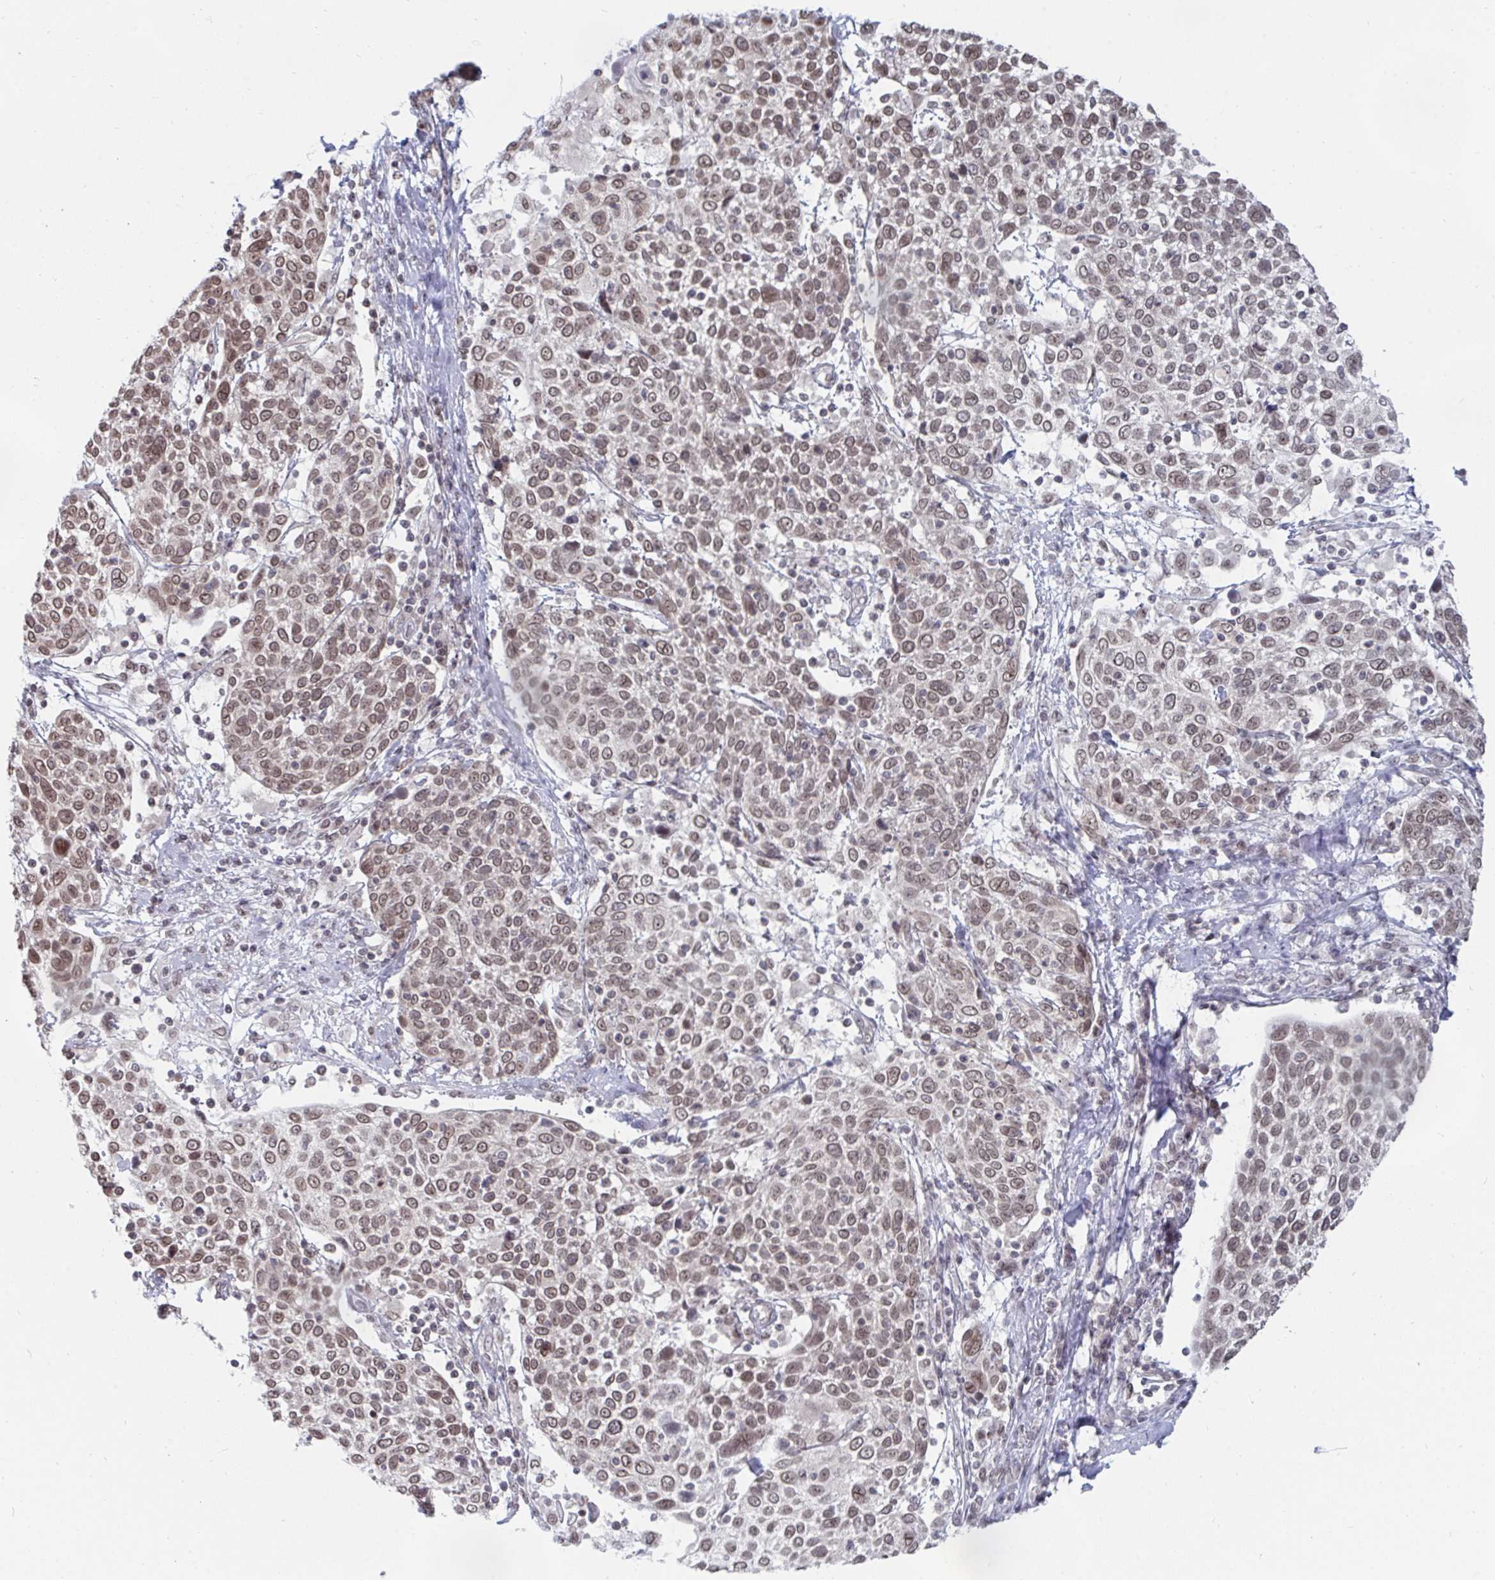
{"staining": {"intensity": "moderate", "quantity": ">75%", "location": "nuclear"}, "tissue": "cervical cancer", "cell_type": "Tumor cells", "image_type": "cancer", "snomed": [{"axis": "morphology", "description": "Squamous cell carcinoma, NOS"}, {"axis": "topography", "description": "Cervix"}], "caption": "A medium amount of moderate nuclear staining is seen in approximately >75% of tumor cells in cervical squamous cell carcinoma tissue.", "gene": "TRIP12", "patient": {"sex": "female", "age": 61}}